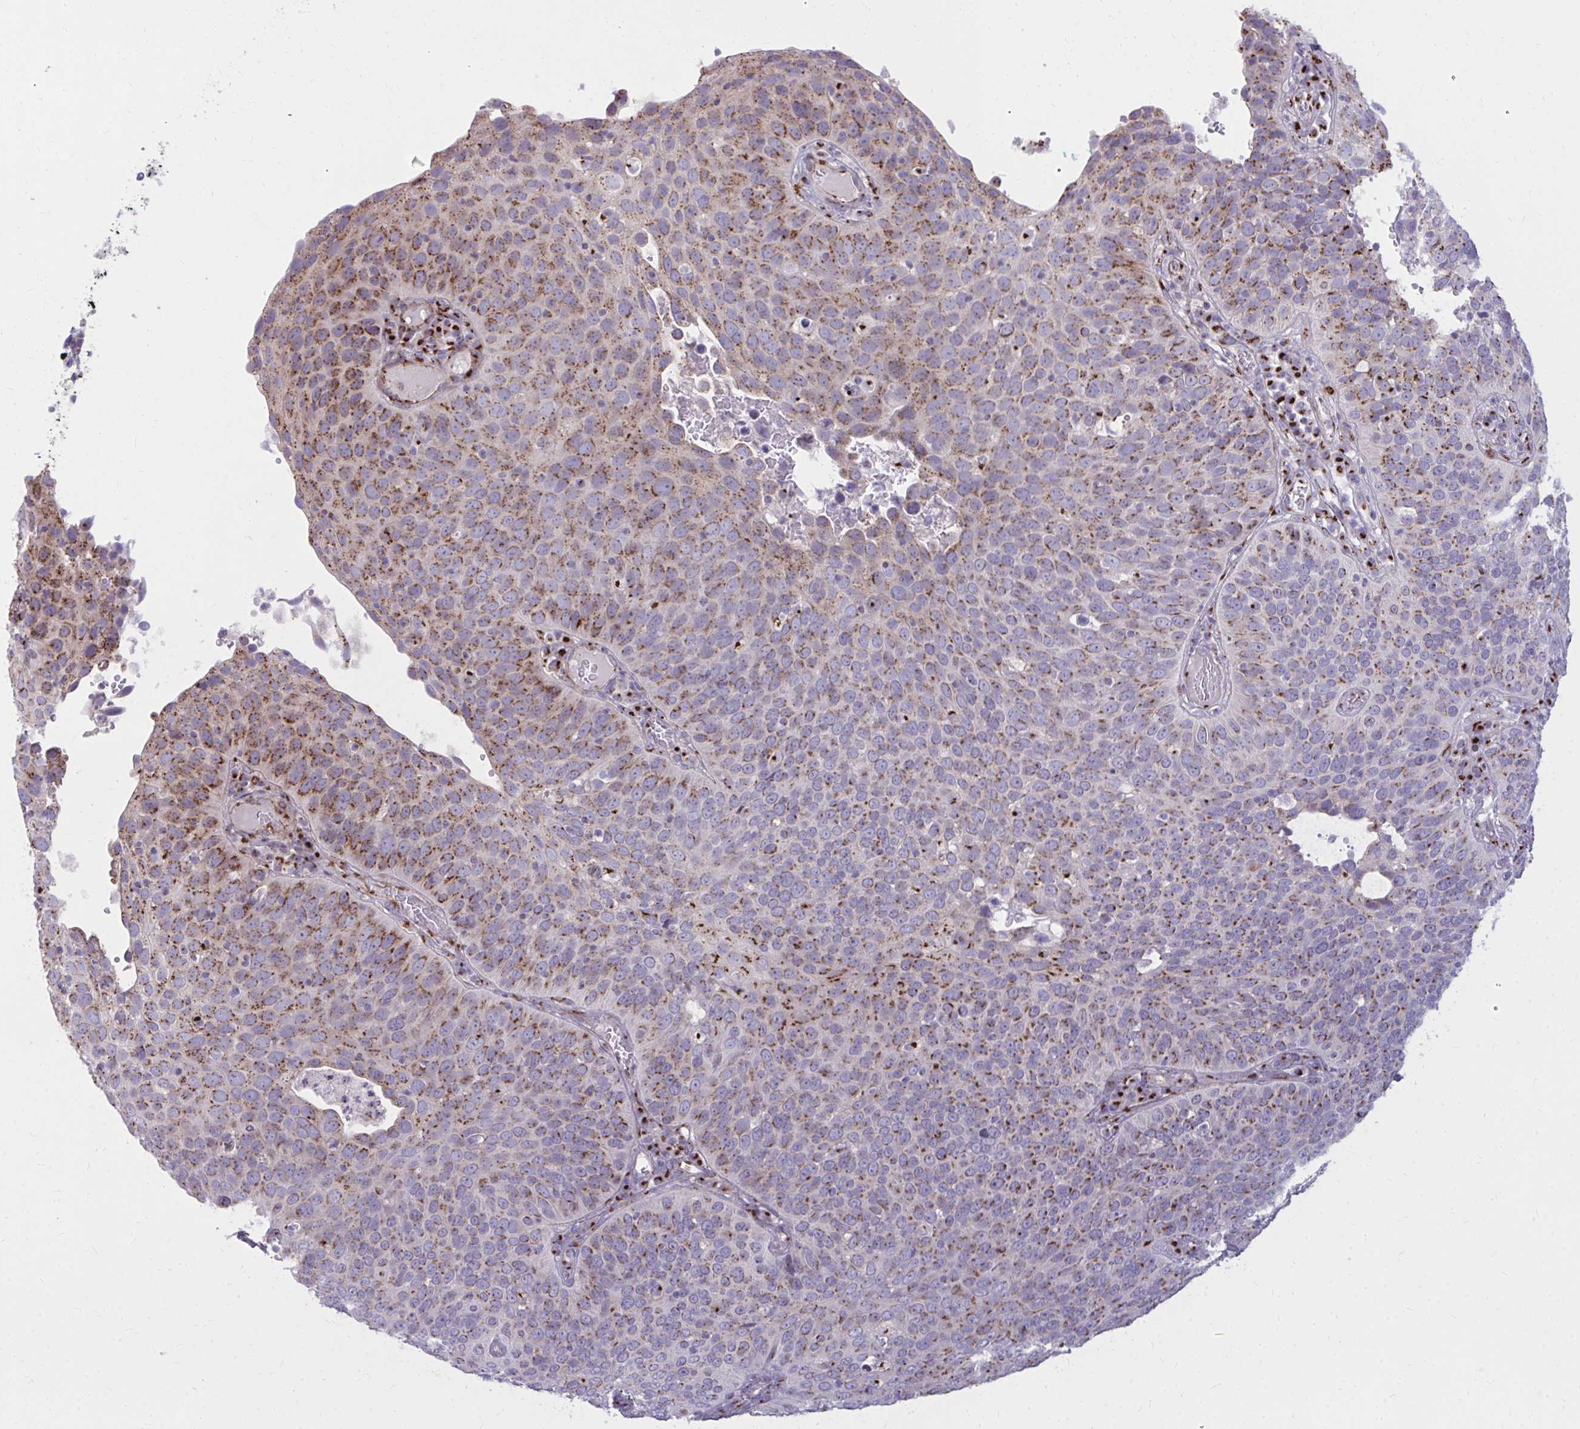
{"staining": {"intensity": "moderate", "quantity": ">75%", "location": "cytoplasmic/membranous"}, "tissue": "cervical cancer", "cell_type": "Tumor cells", "image_type": "cancer", "snomed": [{"axis": "morphology", "description": "Squamous cell carcinoma, NOS"}, {"axis": "topography", "description": "Cervix"}], "caption": "There is medium levels of moderate cytoplasmic/membranous staining in tumor cells of cervical cancer (squamous cell carcinoma), as demonstrated by immunohistochemical staining (brown color).", "gene": "RAB6B", "patient": {"sex": "female", "age": 36}}